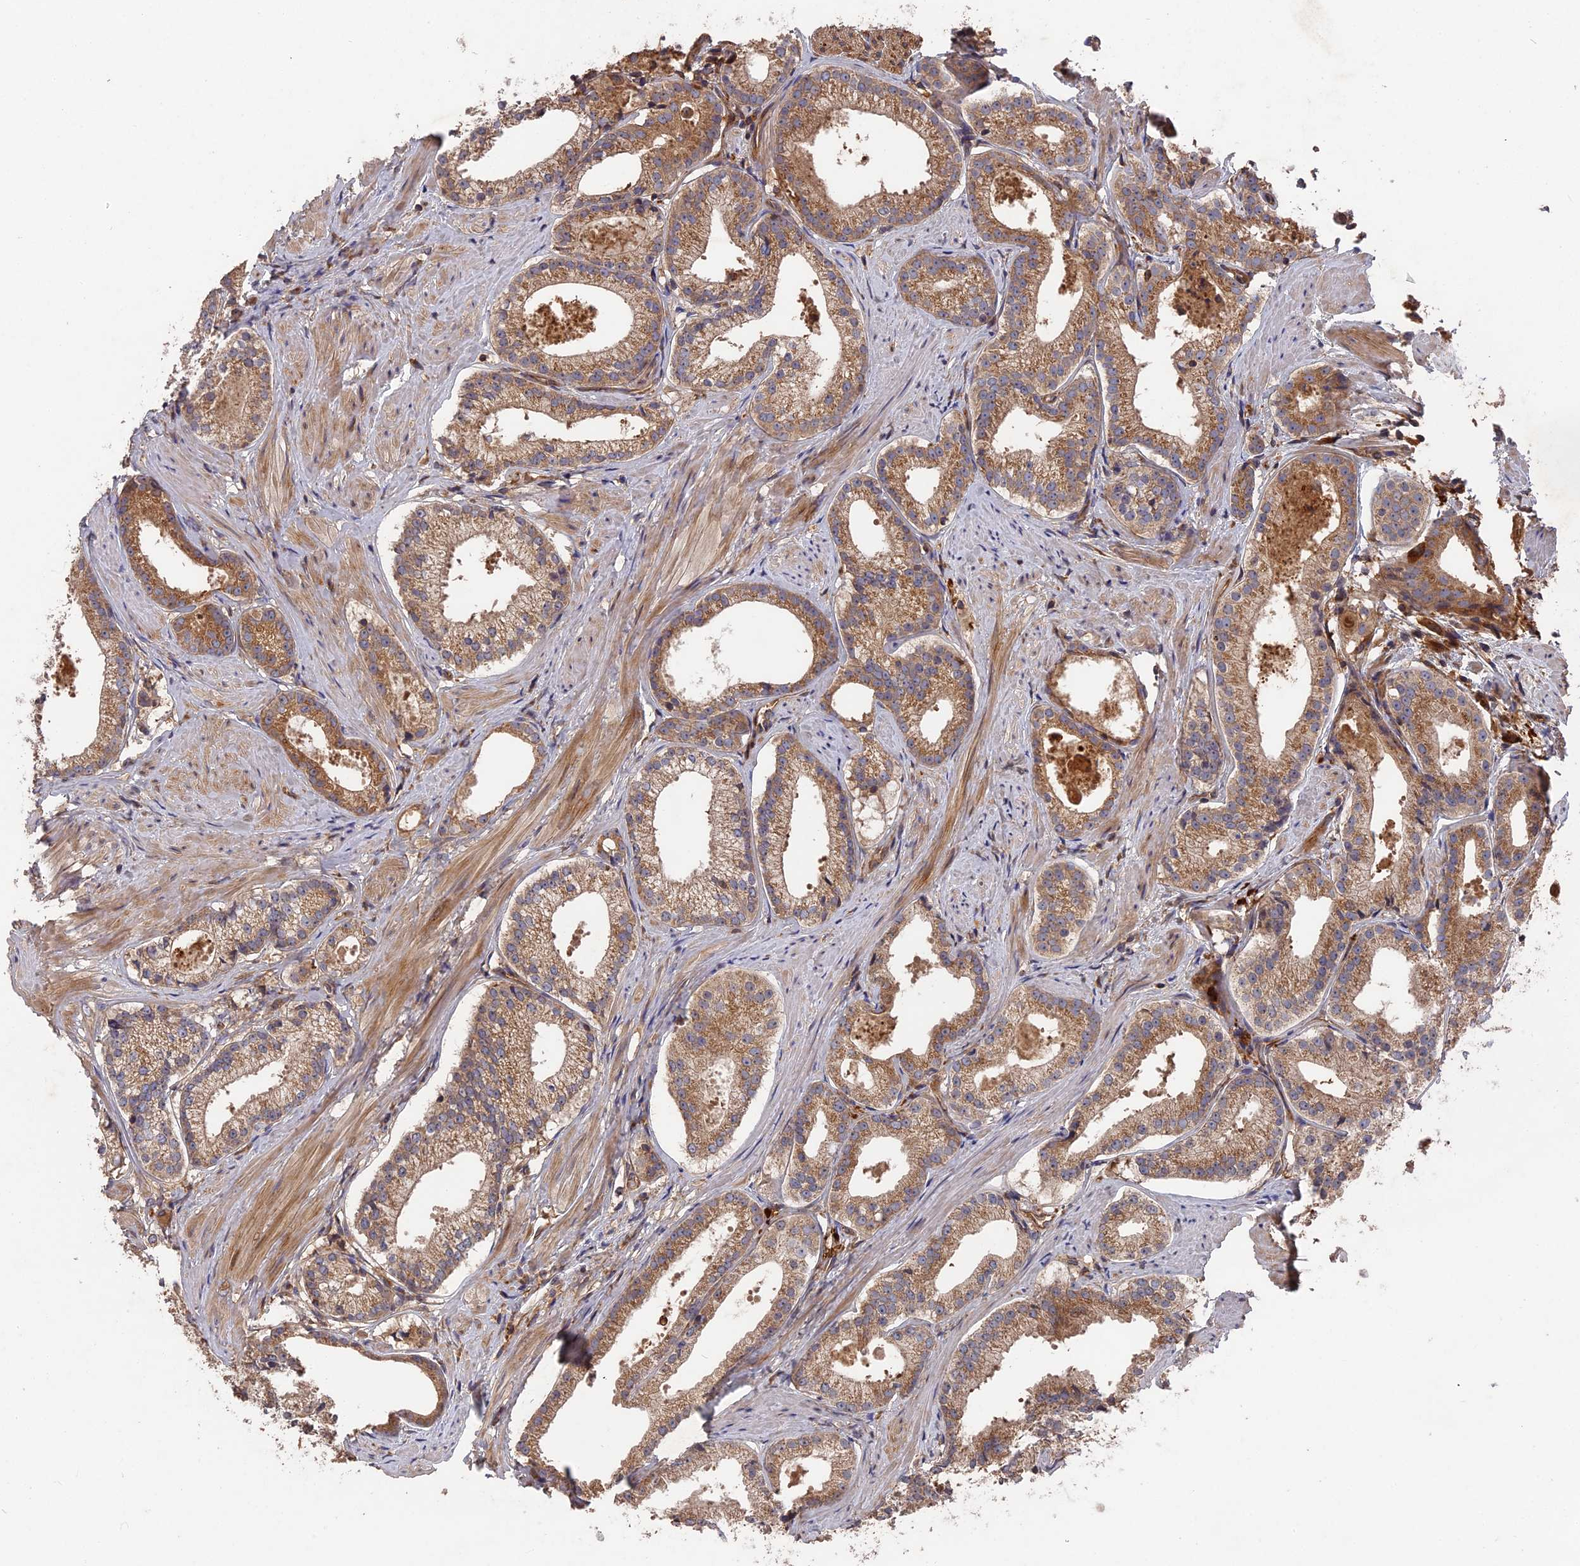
{"staining": {"intensity": "moderate", "quantity": ">75%", "location": "cytoplasmic/membranous"}, "tissue": "prostate cancer", "cell_type": "Tumor cells", "image_type": "cancer", "snomed": [{"axis": "morphology", "description": "Adenocarcinoma, Low grade"}, {"axis": "topography", "description": "Prostate"}], "caption": "Protein analysis of prostate cancer (adenocarcinoma (low-grade)) tissue displays moderate cytoplasmic/membranous expression in about >75% of tumor cells.", "gene": "DEF8", "patient": {"sex": "male", "age": 57}}